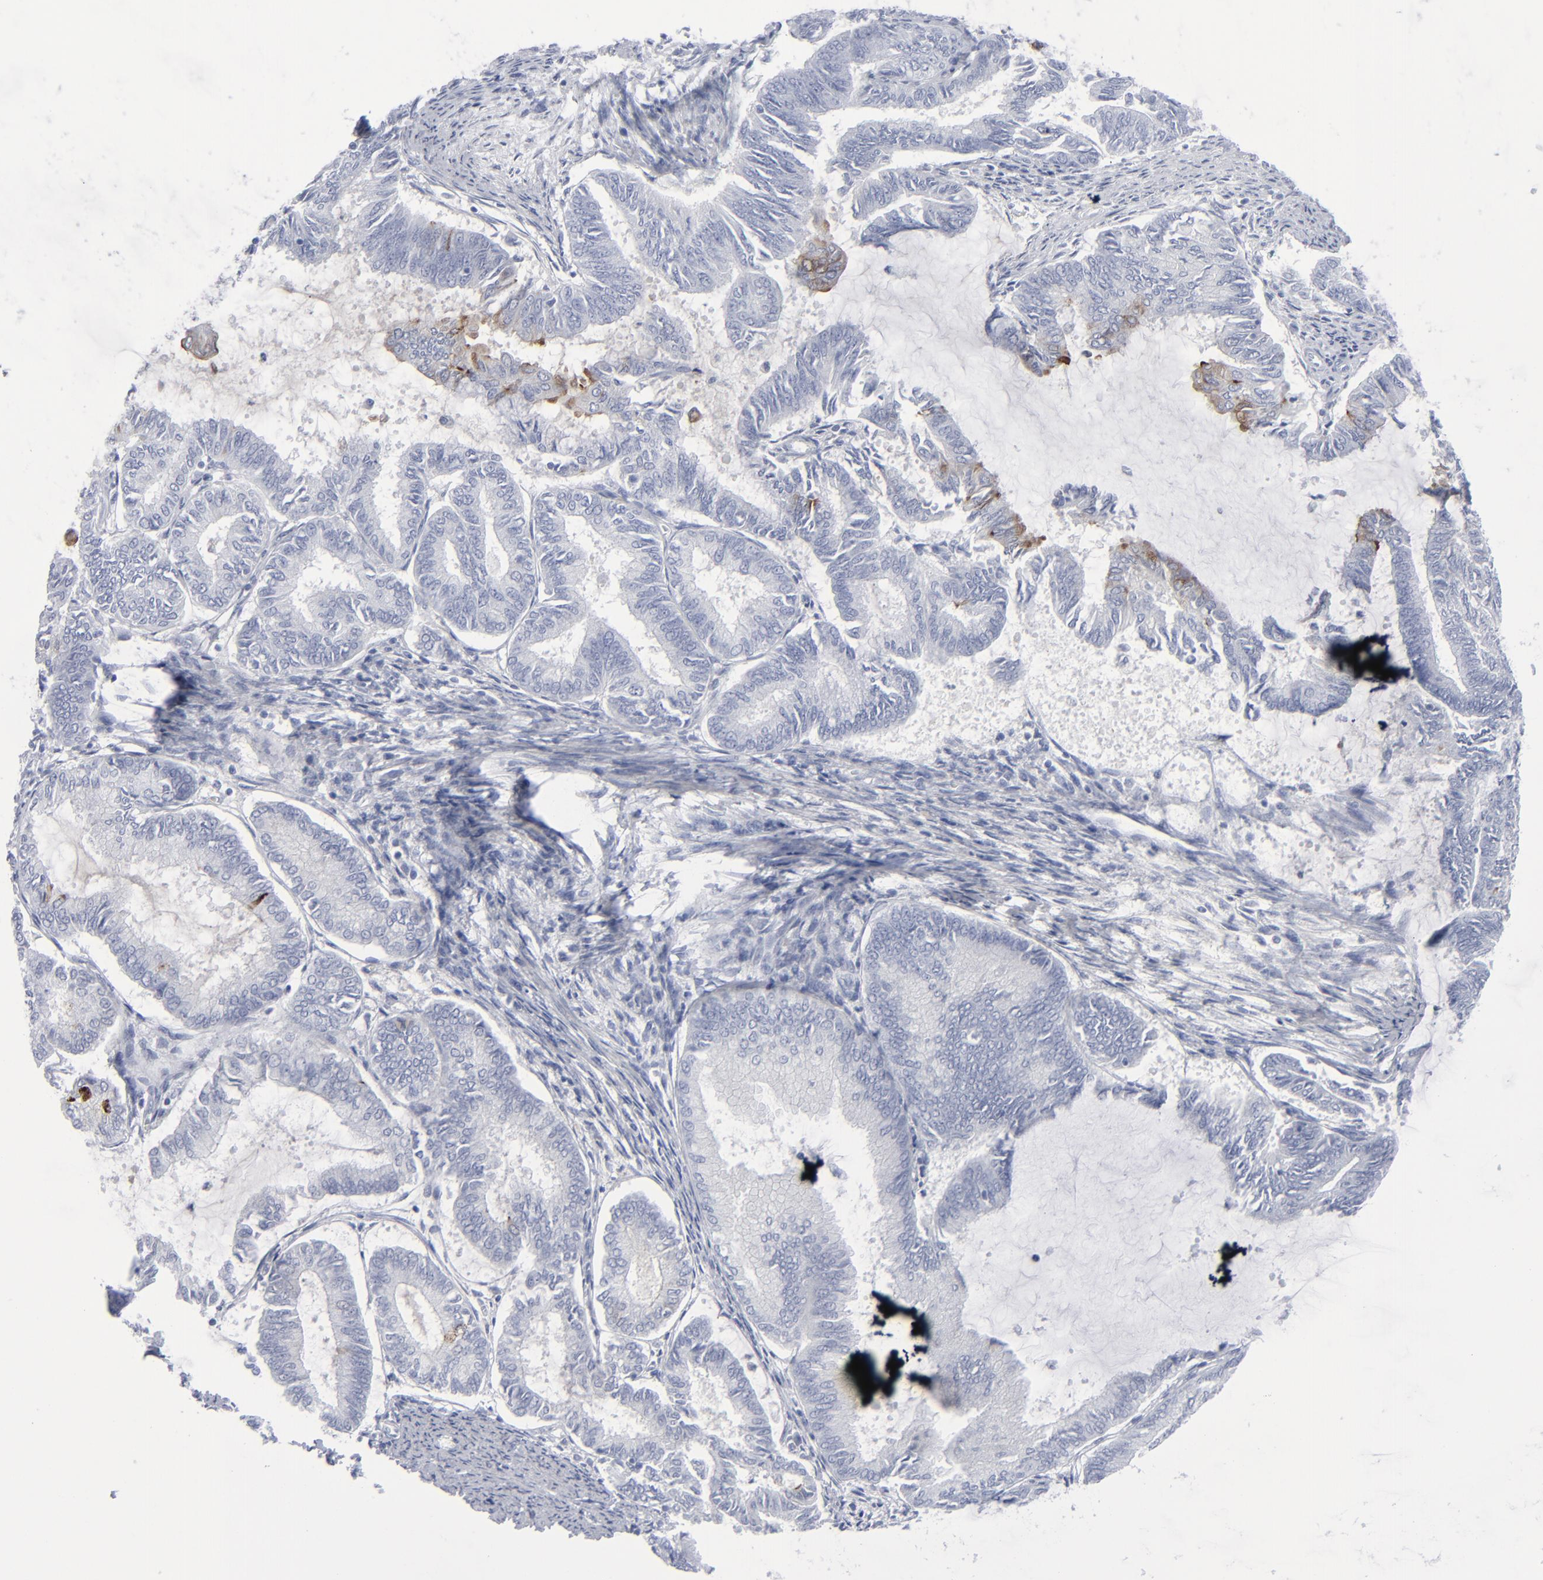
{"staining": {"intensity": "negative", "quantity": "none", "location": "none"}, "tissue": "endometrial cancer", "cell_type": "Tumor cells", "image_type": "cancer", "snomed": [{"axis": "morphology", "description": "Adenocarcinoma, NOS"}, {"axis": "topography", "description": "Endometrium"}], "caption": "Endometrial cancer (adenocarcinoma) was stained to show a protein in brown. There is no significant expression in tumor cells. (DAB immunohistochemistry (IHC), high magnification).", "gene": "MSLN", "patient": {"sex": "female", "age": 86}}